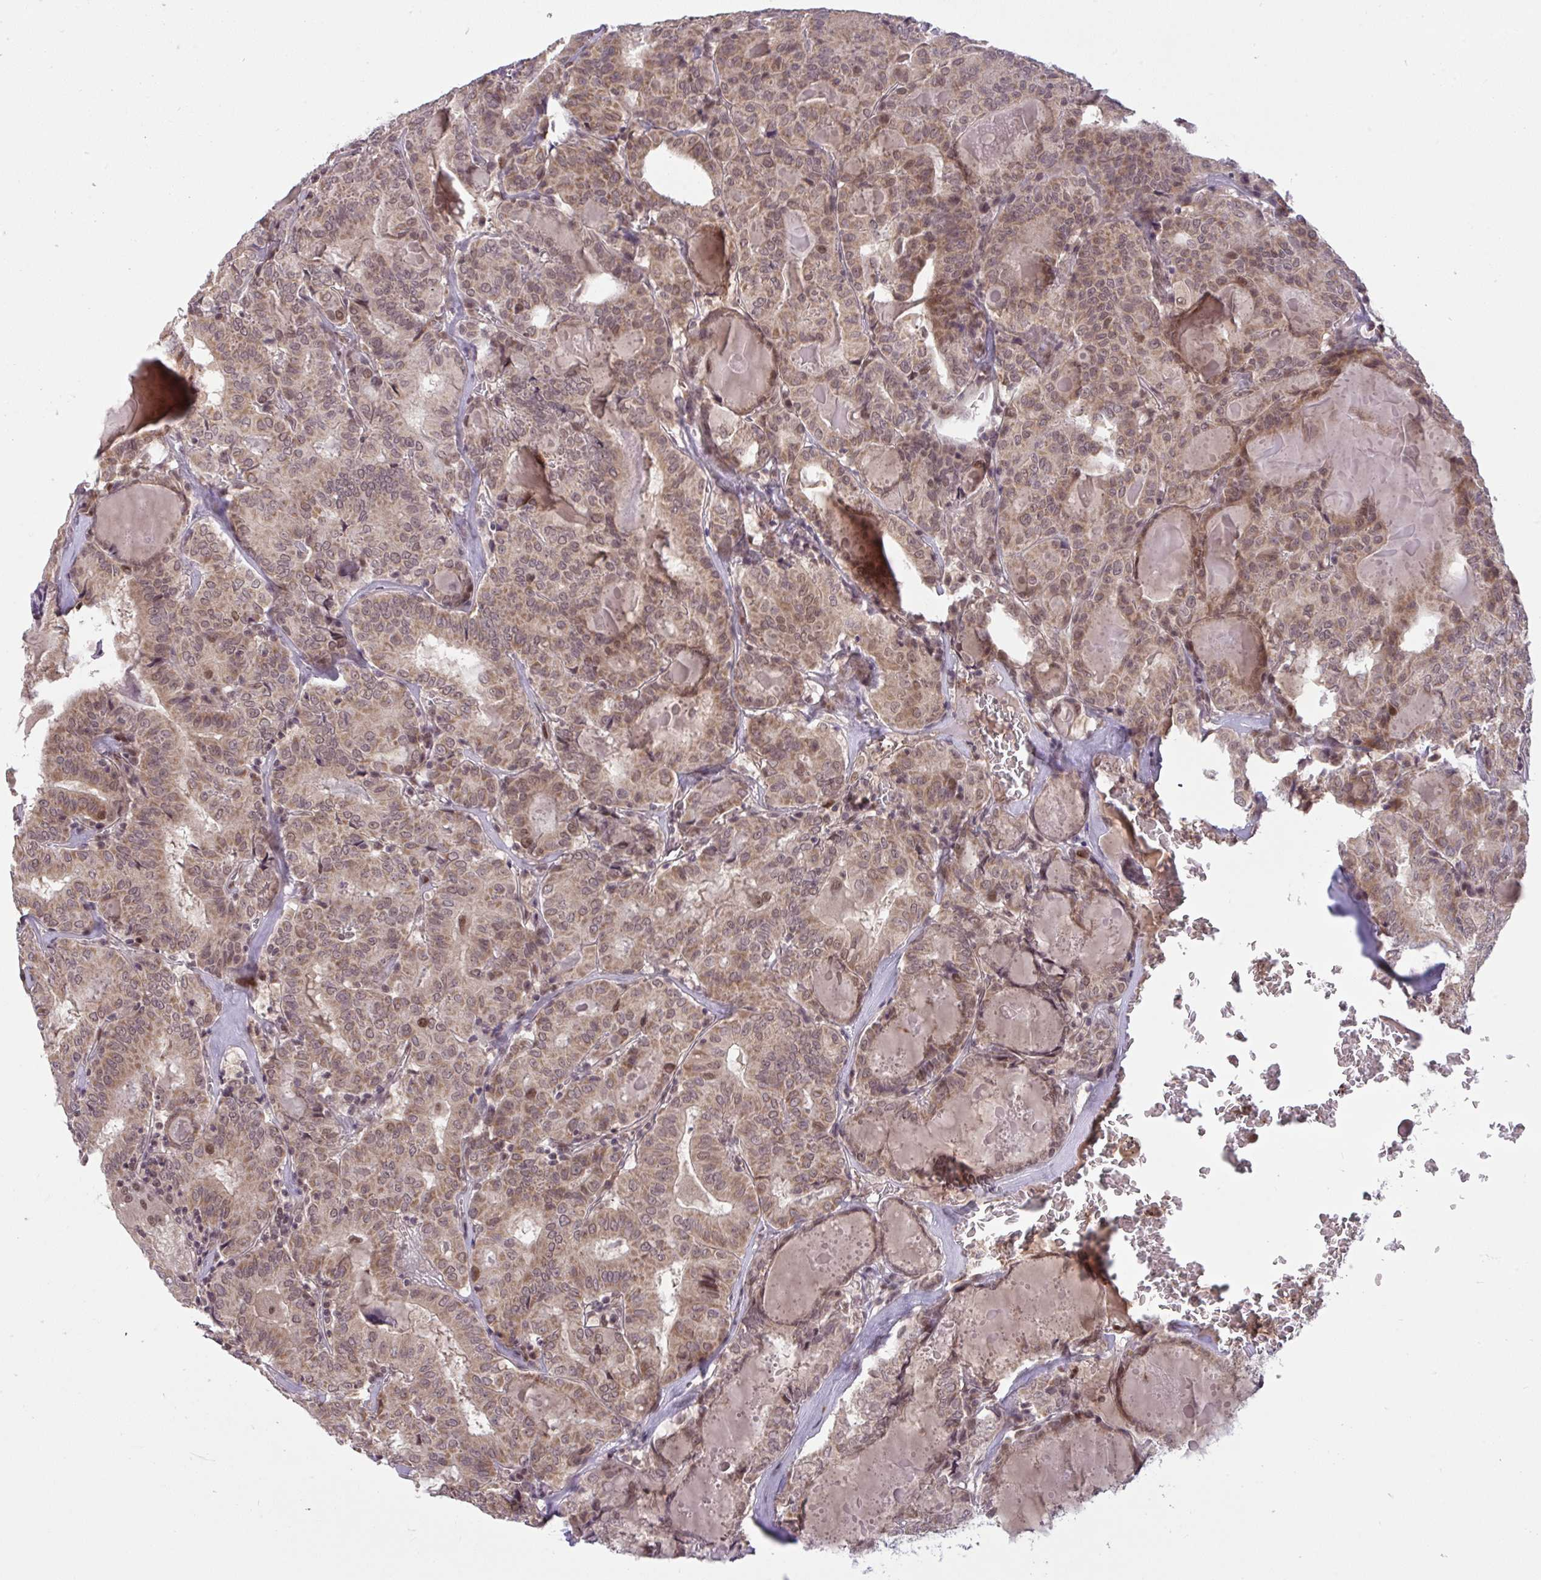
{"staining": {"intensity": "moderate", "quantity": ">75%", "location": "cytoplasmic/membranous,nuclear"}, "tissue": "thyroid cancer", "cell_type": "Tumor cells", "image_type": "cancer", "snomed": [{"axis": "morphology", "description": "Papillary adenocarcinoma, NOS"}, {"axis": "topography", "description": "Thyroid gland"}], "caption": "Protein staining of thyroid papillary adenocarcinoma tissue exhibits moderate cytoplasmic/membranous and nuclear staining in about >75% of tumor cells. (DAB IHC with brightfield microscopy, high magnification).", "gene": "KLF2", "patient": {"sex": "female", "age": 72}}